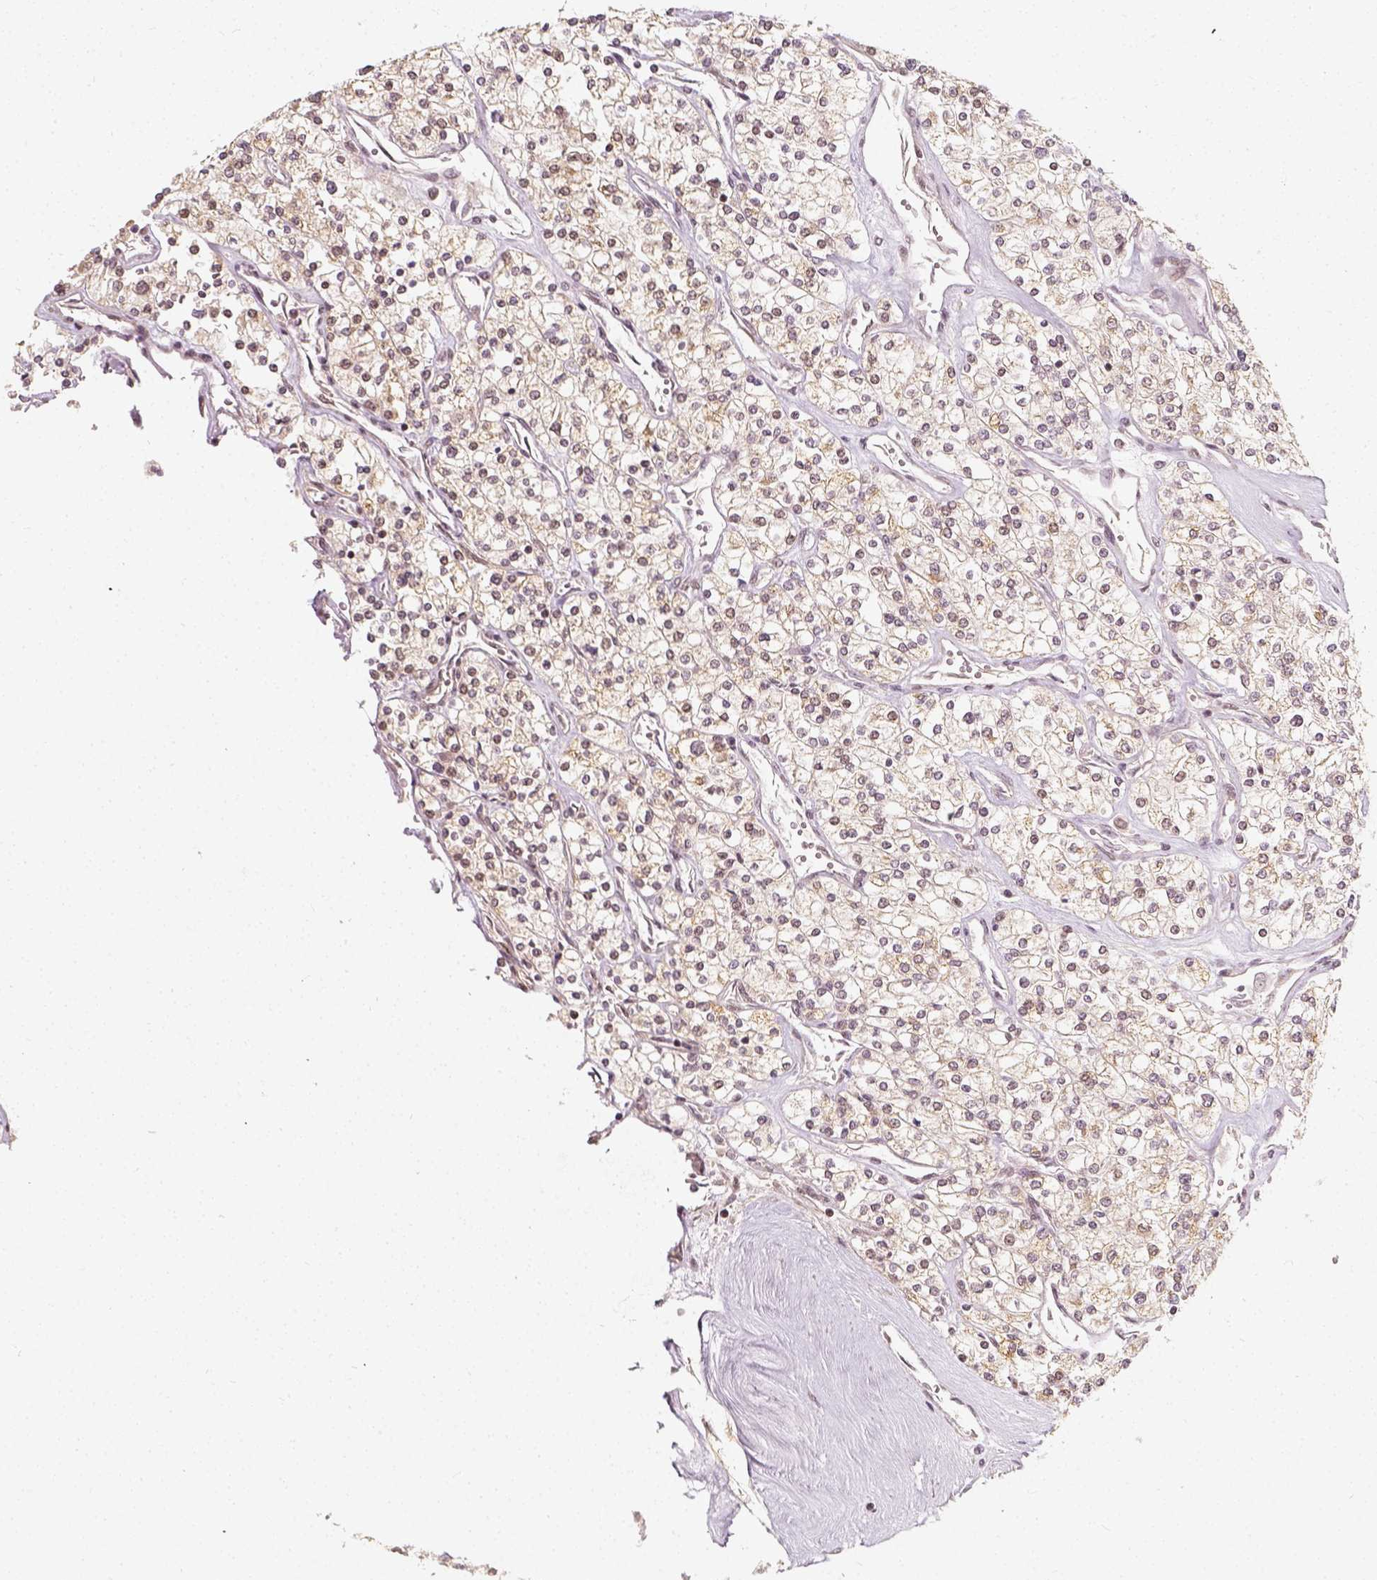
{"staining": {"intensity": "weak", "quantity": ">75%", "location": "cytoplasmic/membranous"}, "tissue": "renal cancer", "cell_type": "Tumor cells", "image_type": "cancer", "snomed": [{"axis": "morphology", "description": "Adenocarcinoma, NOS"}, {"axis": "topography", "description": "Kidney"}], "caption": "There is low levels of weak cytoplasmic/membranous staining in tumor cells of renal cancer (adenocarcinoma), as demonstrated by immunohistochemical staining (brown color).", "gene": "ZMAT3", "patient": {"sex": "male", "age": 80}}